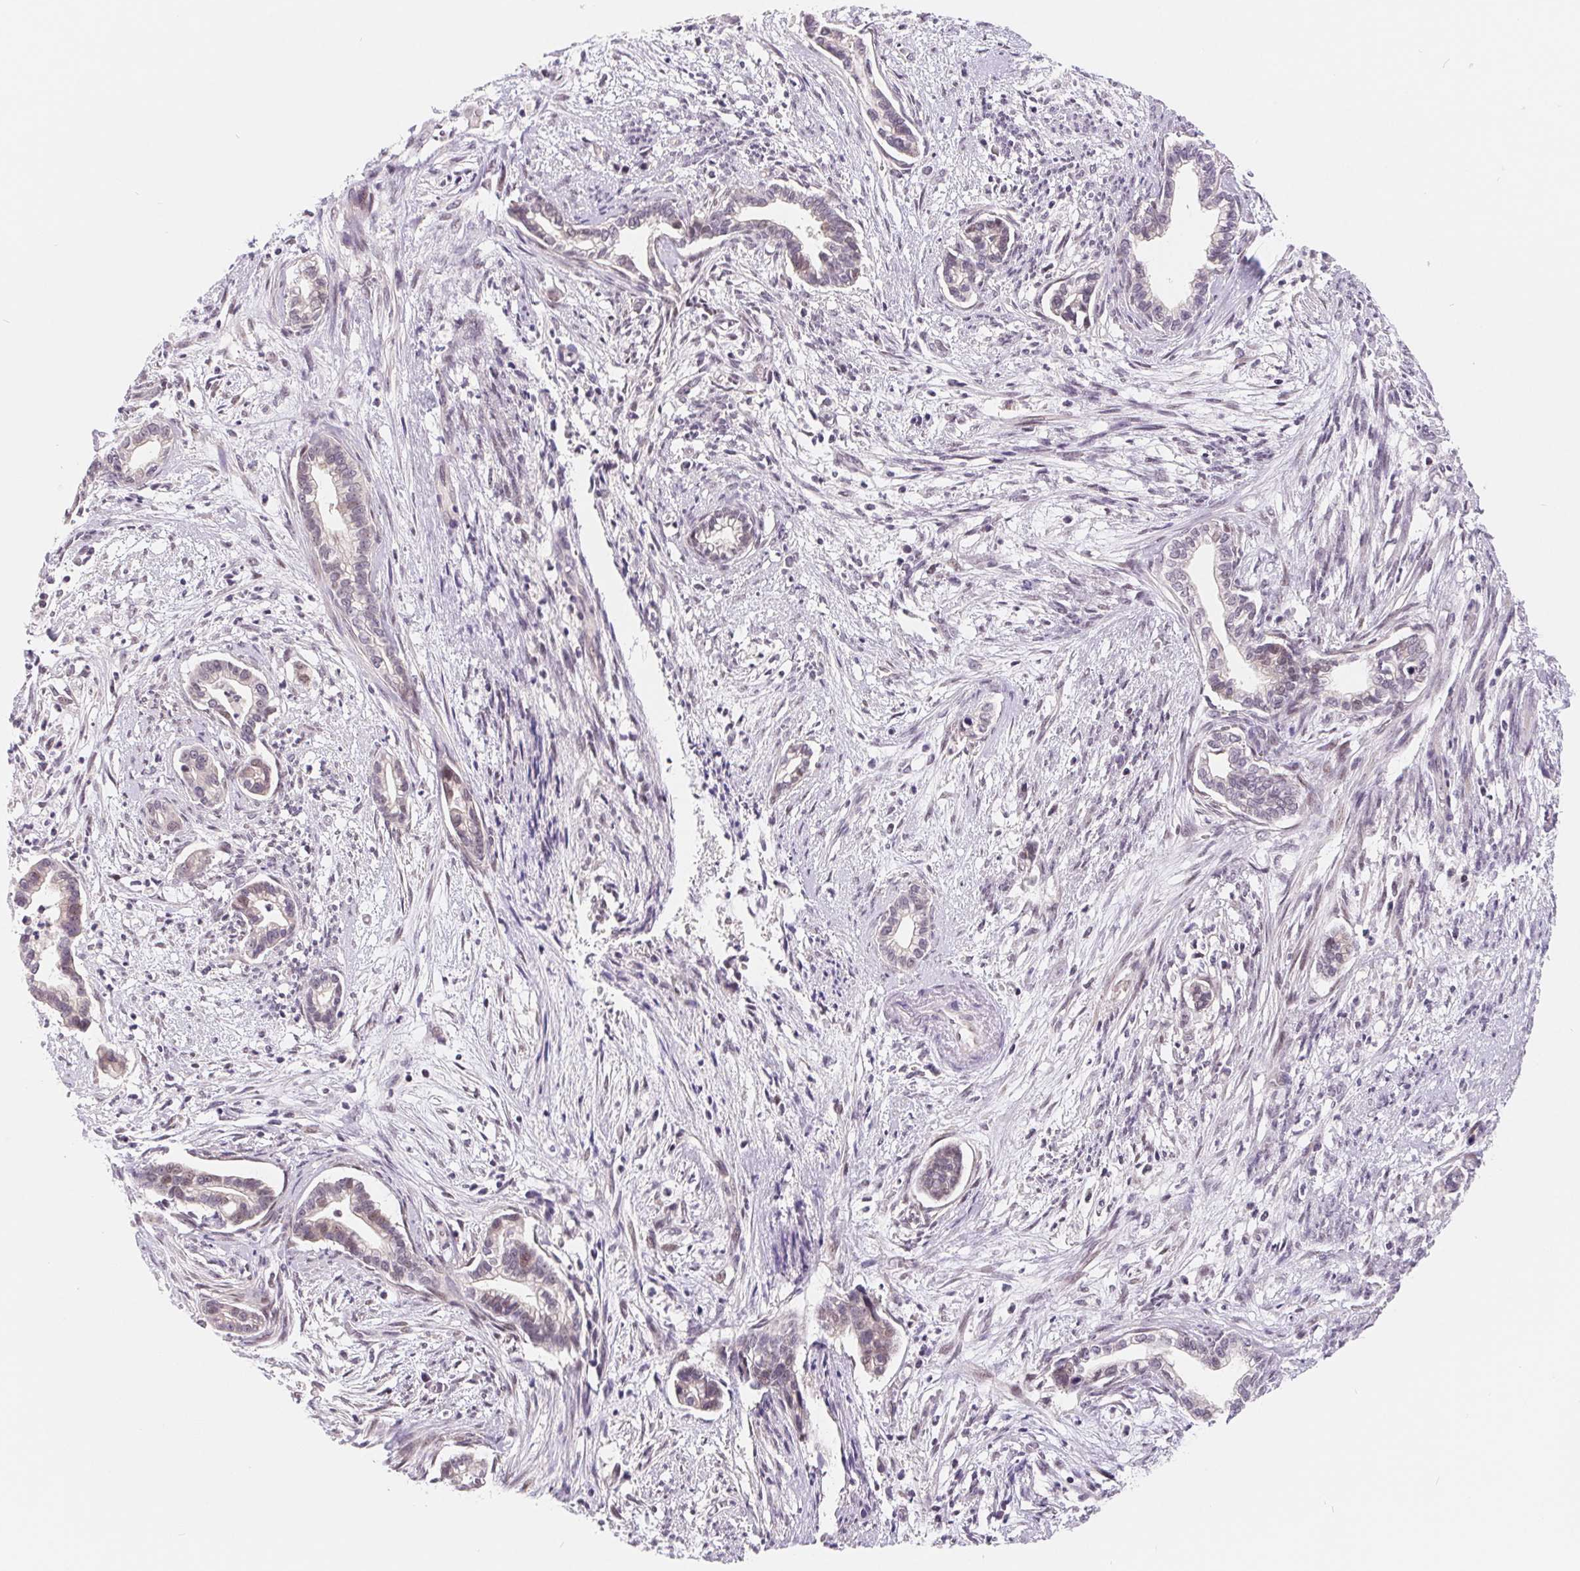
{"staining": {"intensity": "moderate", "quantity": "<25%", "location": "nuclear"}, "tissue": "cervical cancer", "cell_type": "Tumor cells", "image_type": "cancer", "snomed": [{"axis": "morphology", "description": "Adenocarcinoma, NOS"}, {"axis": "topography", "description": "Cervix"}], "caption": "This is an image of IHC staining of cervical adenocarcinoma, which shows moderate expression in the nuclear of tumor cells.", "gene": "LCA5L", "patient": {"sex": "female", "age": 62}}